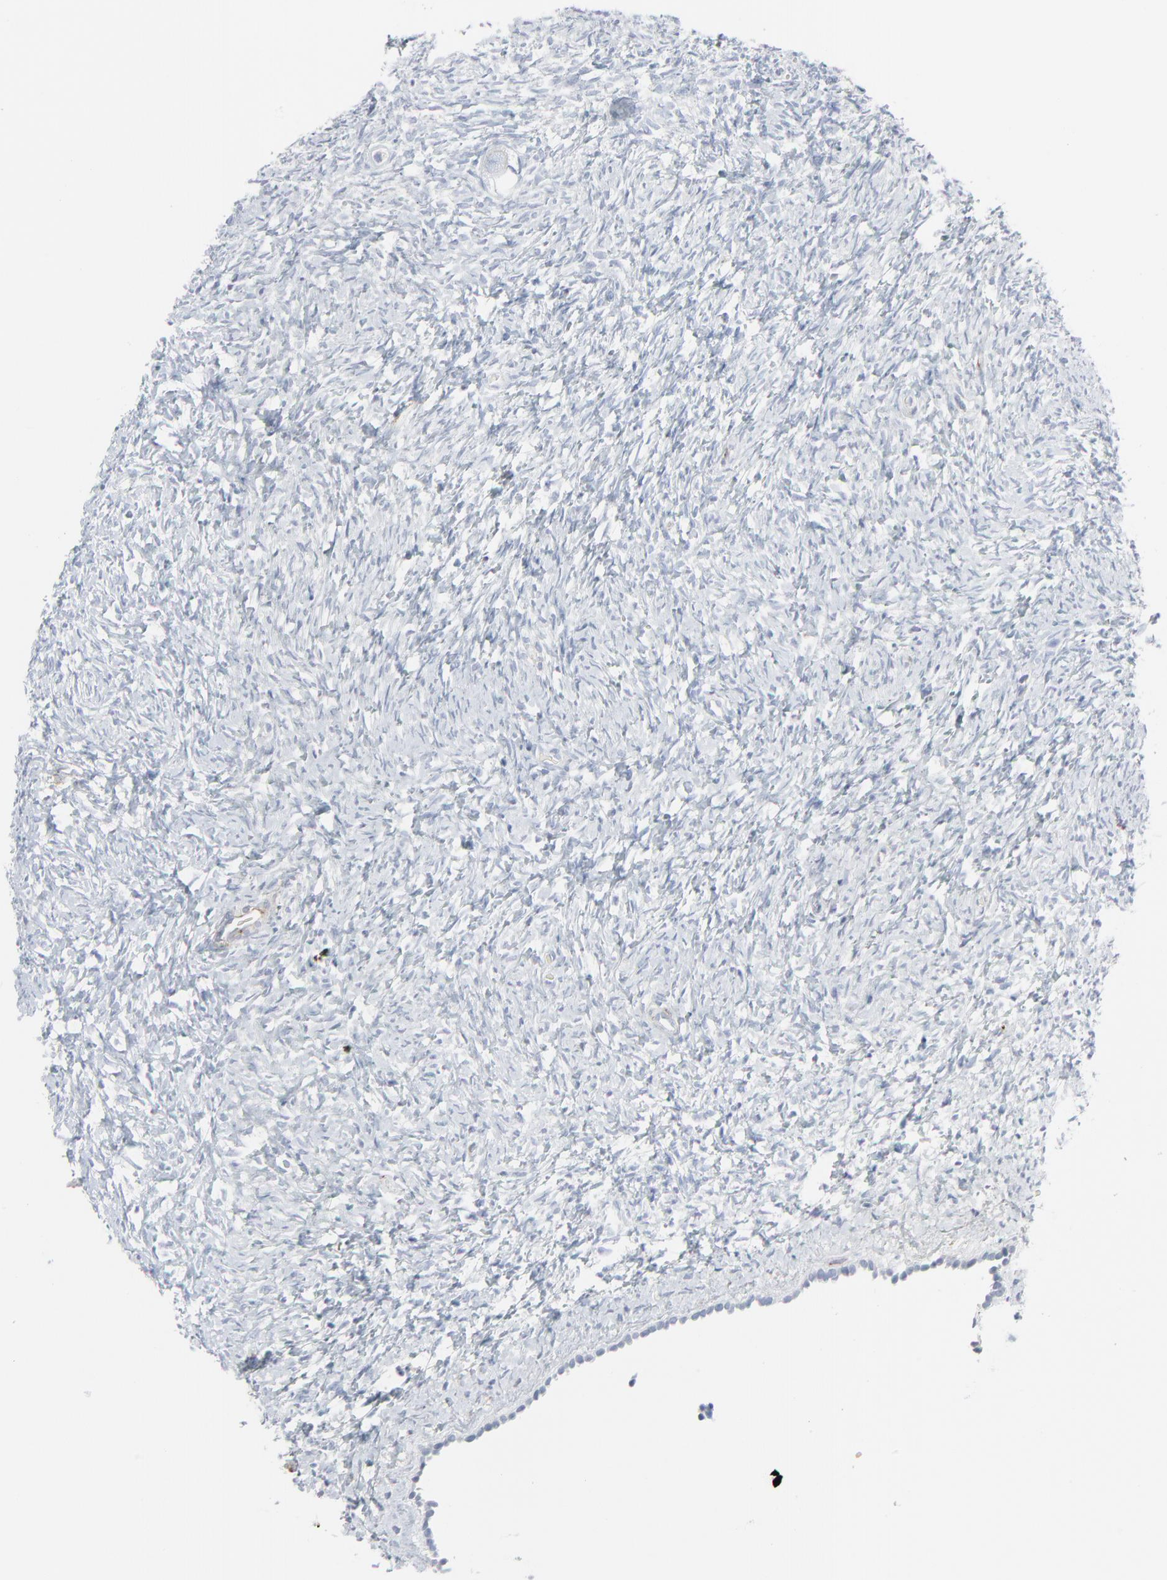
{"staining": {"intensity": "negative", "quantity": "none", "location": "none"}, "tissue": "ovary", "cell_type": "Follicle cells", "image_type": "normal", "snomed": [{"axis": "morphology", "description": "Normal tissue, NOS"}, {"axis": "topography", "description": "Ovary"}], "caption": "The histopathology image exhibits no significant expression in follicle cells of ovary.", "gene": "BGN", "patient": {"sex": "female", "age": 35}}